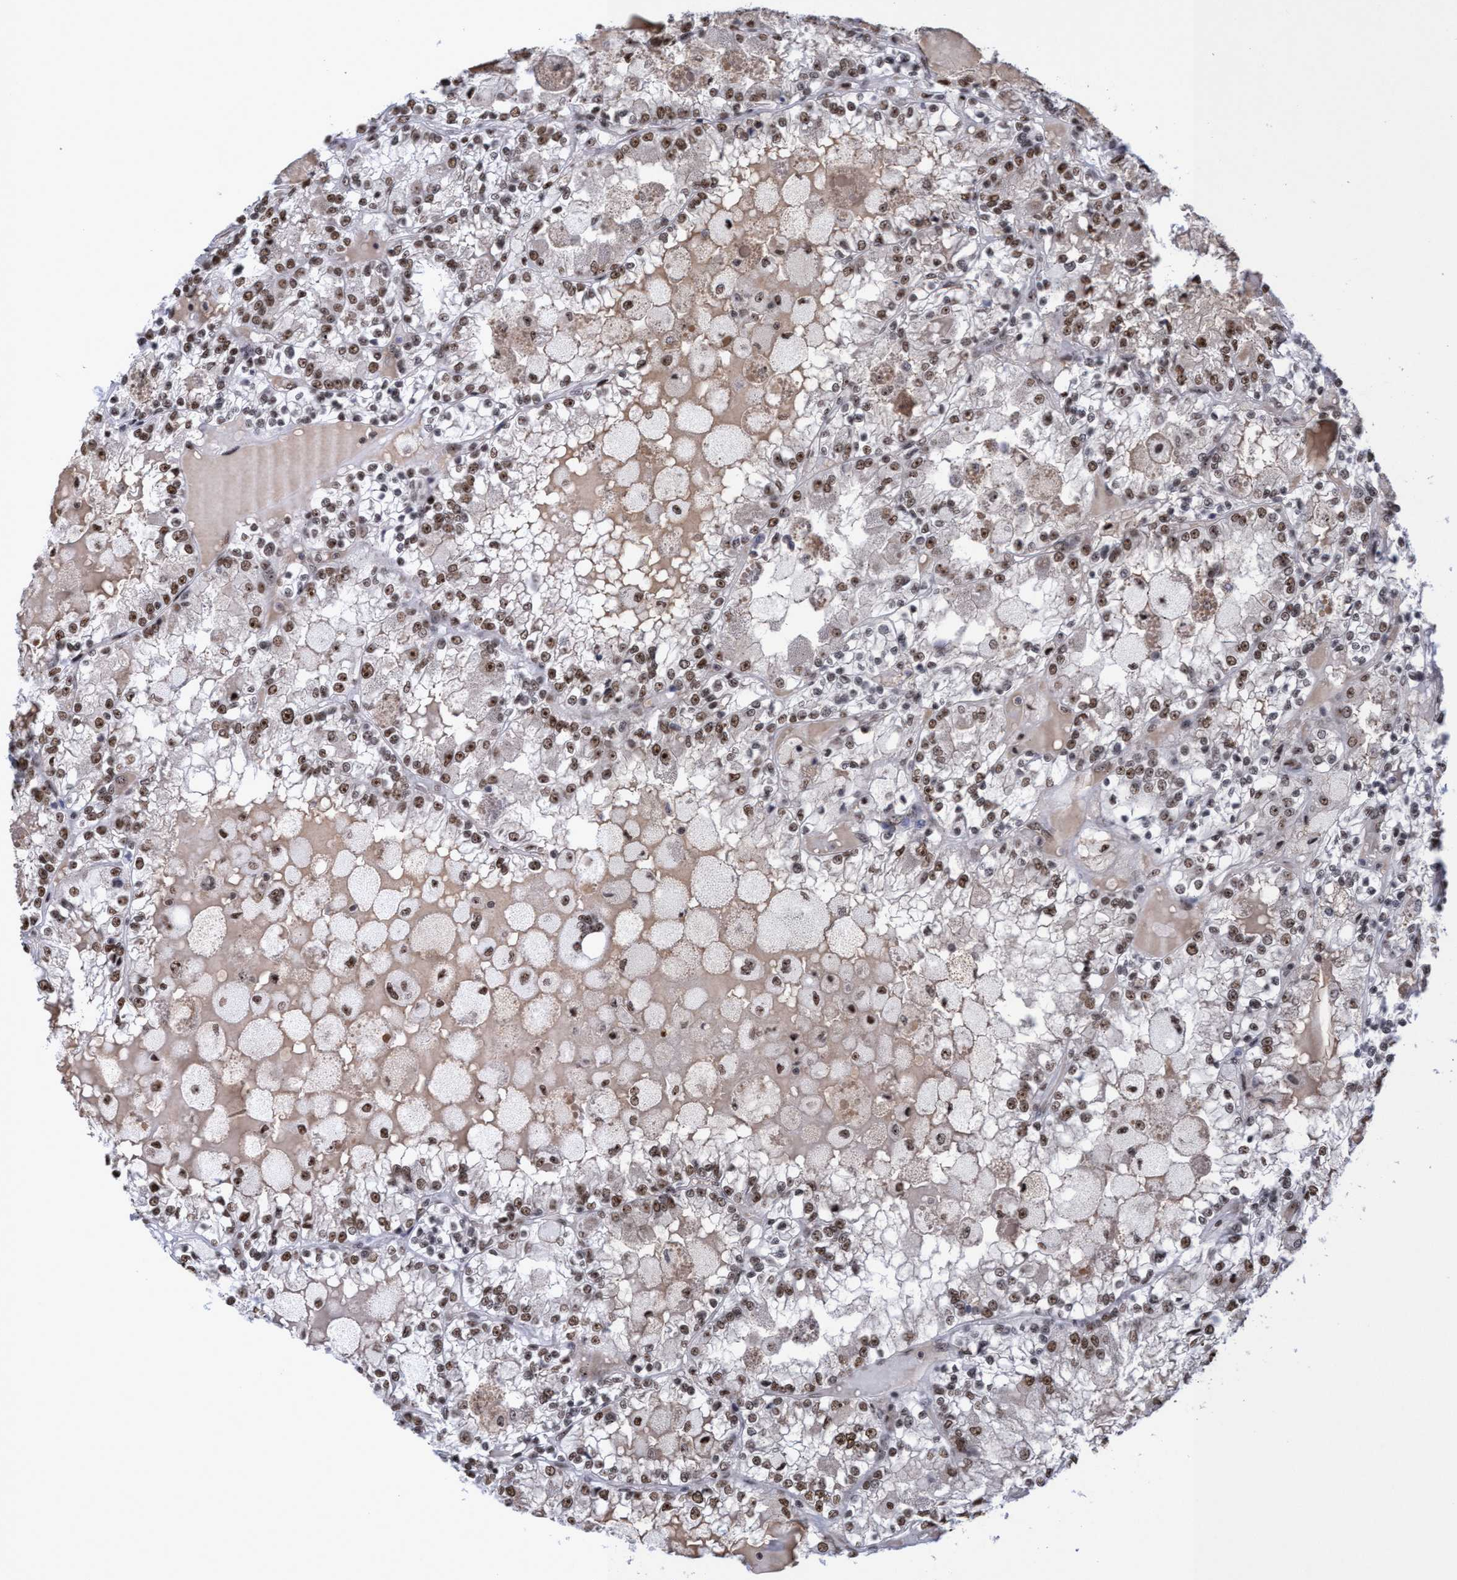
{"staining": {"intensity": "moderate", "quantity": ">75%", "location": "nuclear"}, "tissue": "renal cancer", "cell_type": "Tumor cells", "image_type": "cancer", "snomed": [{"axis": "morphology", "description": "Adenocarcinoma, NOS"}, {"axis": "topography", "description": "Kidney"}], "caption": "Protein analysis of adenocarcinoma (renal) tissue exhibits moderate nuclear positivity in approximately >75% of tumor cells. The staining was performed using DAB to visualize the protein expression in brown, while the nuclei were stained in blue with hematoxylin (Magnification: 20x).", "gene": "EFCAB10", "patient": {"sex": "female", "age": 56}}